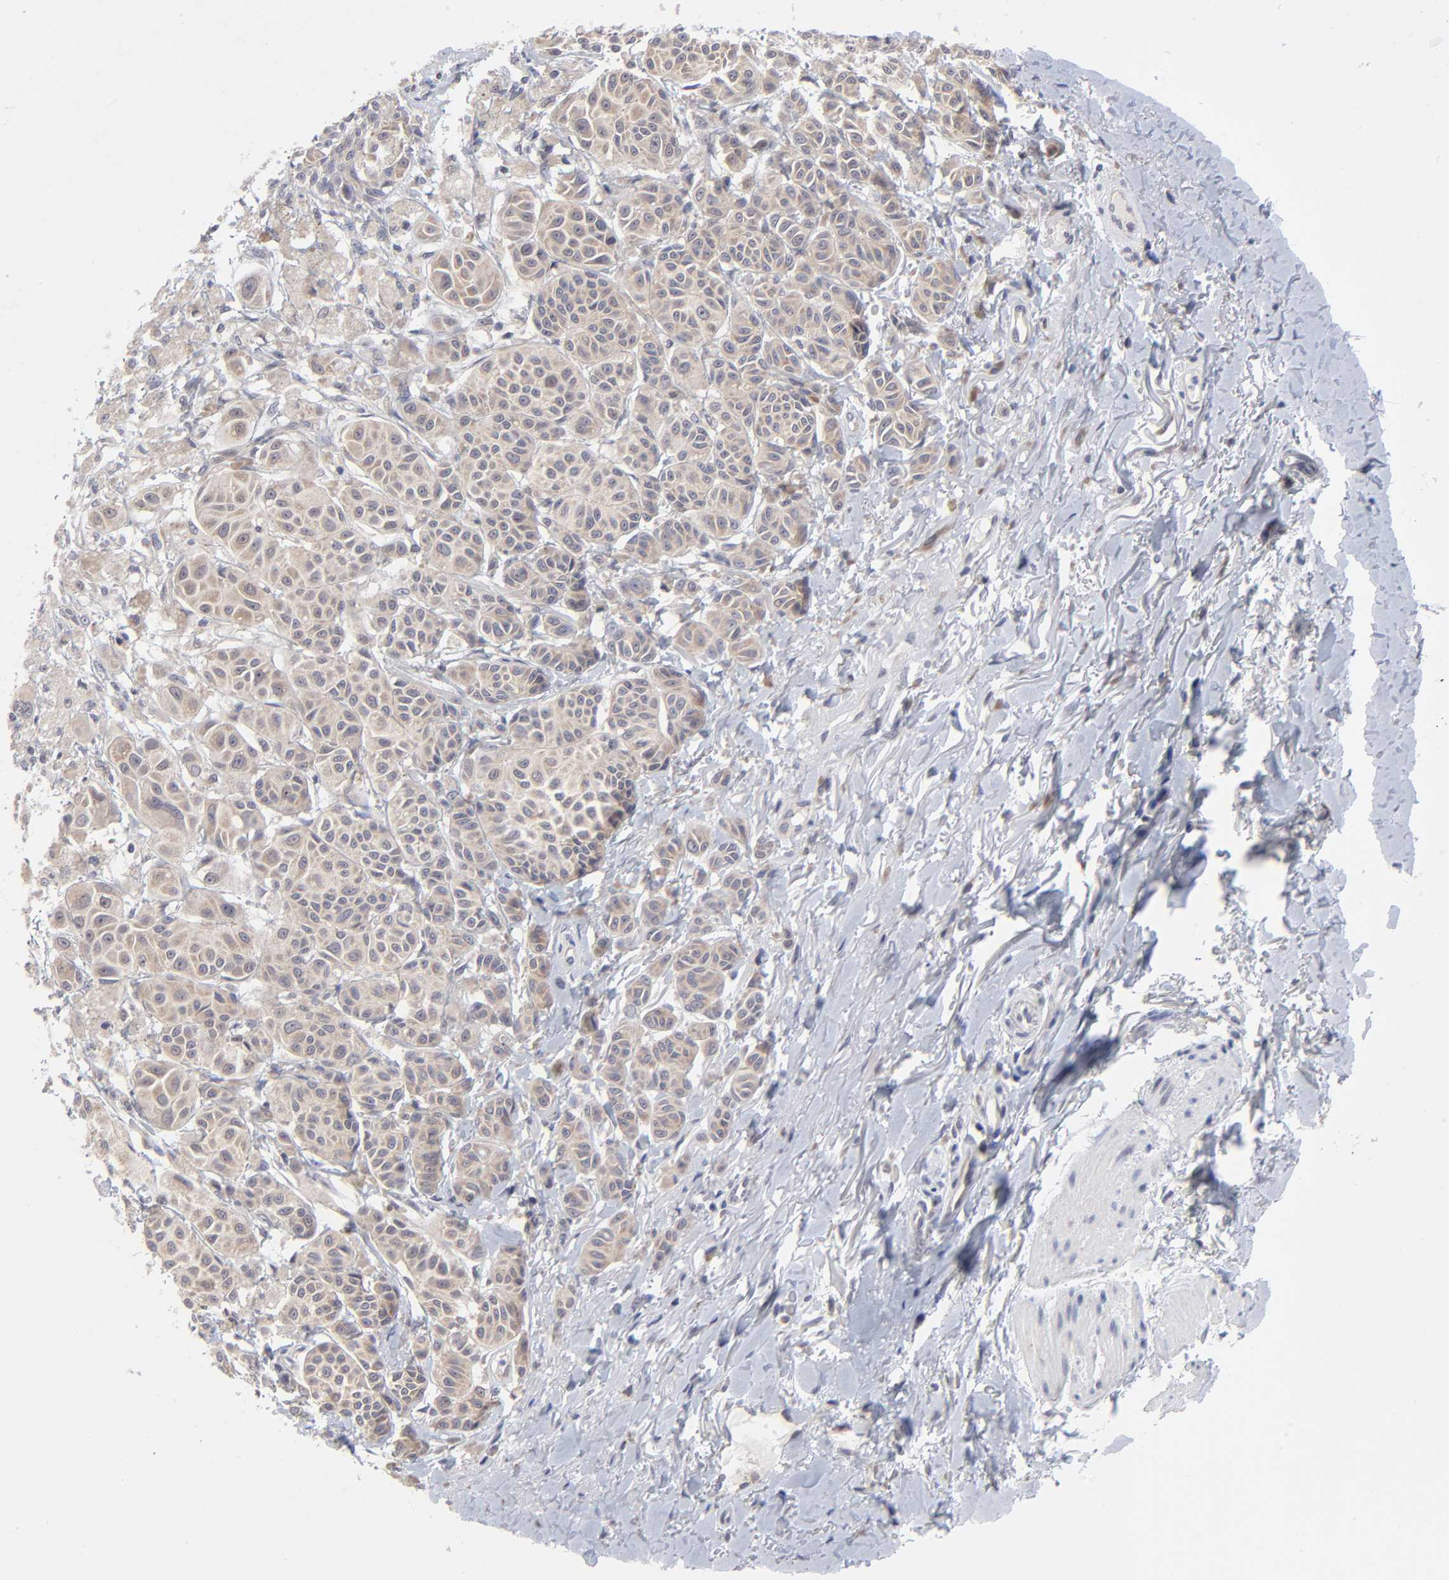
{"staining": {"intensity": "weak", "quantity": ">75%", "location": "cytoplasmic/membranous"}, "tissue": "melanoma", "cell_type": "Tumor cells", "image_type": "cancer", "snomed": [{"axis": "morphology", "description": "Malignant melanoma, NOS"}, {"axis": "topography", "description": "Skin"}], "caption": "Immunohistochemistry histopathology image of neoplastic tissue: human melanoma stained using immunohistochemistry reveals low levels of weak protein expression localized specifically in the cytoplasmic/membranous of tumor cells, appearing as a cytoplasmic/membranous brown color.", "gene": "FBXO8", "patient": {"sex": "male", "age": 76}}